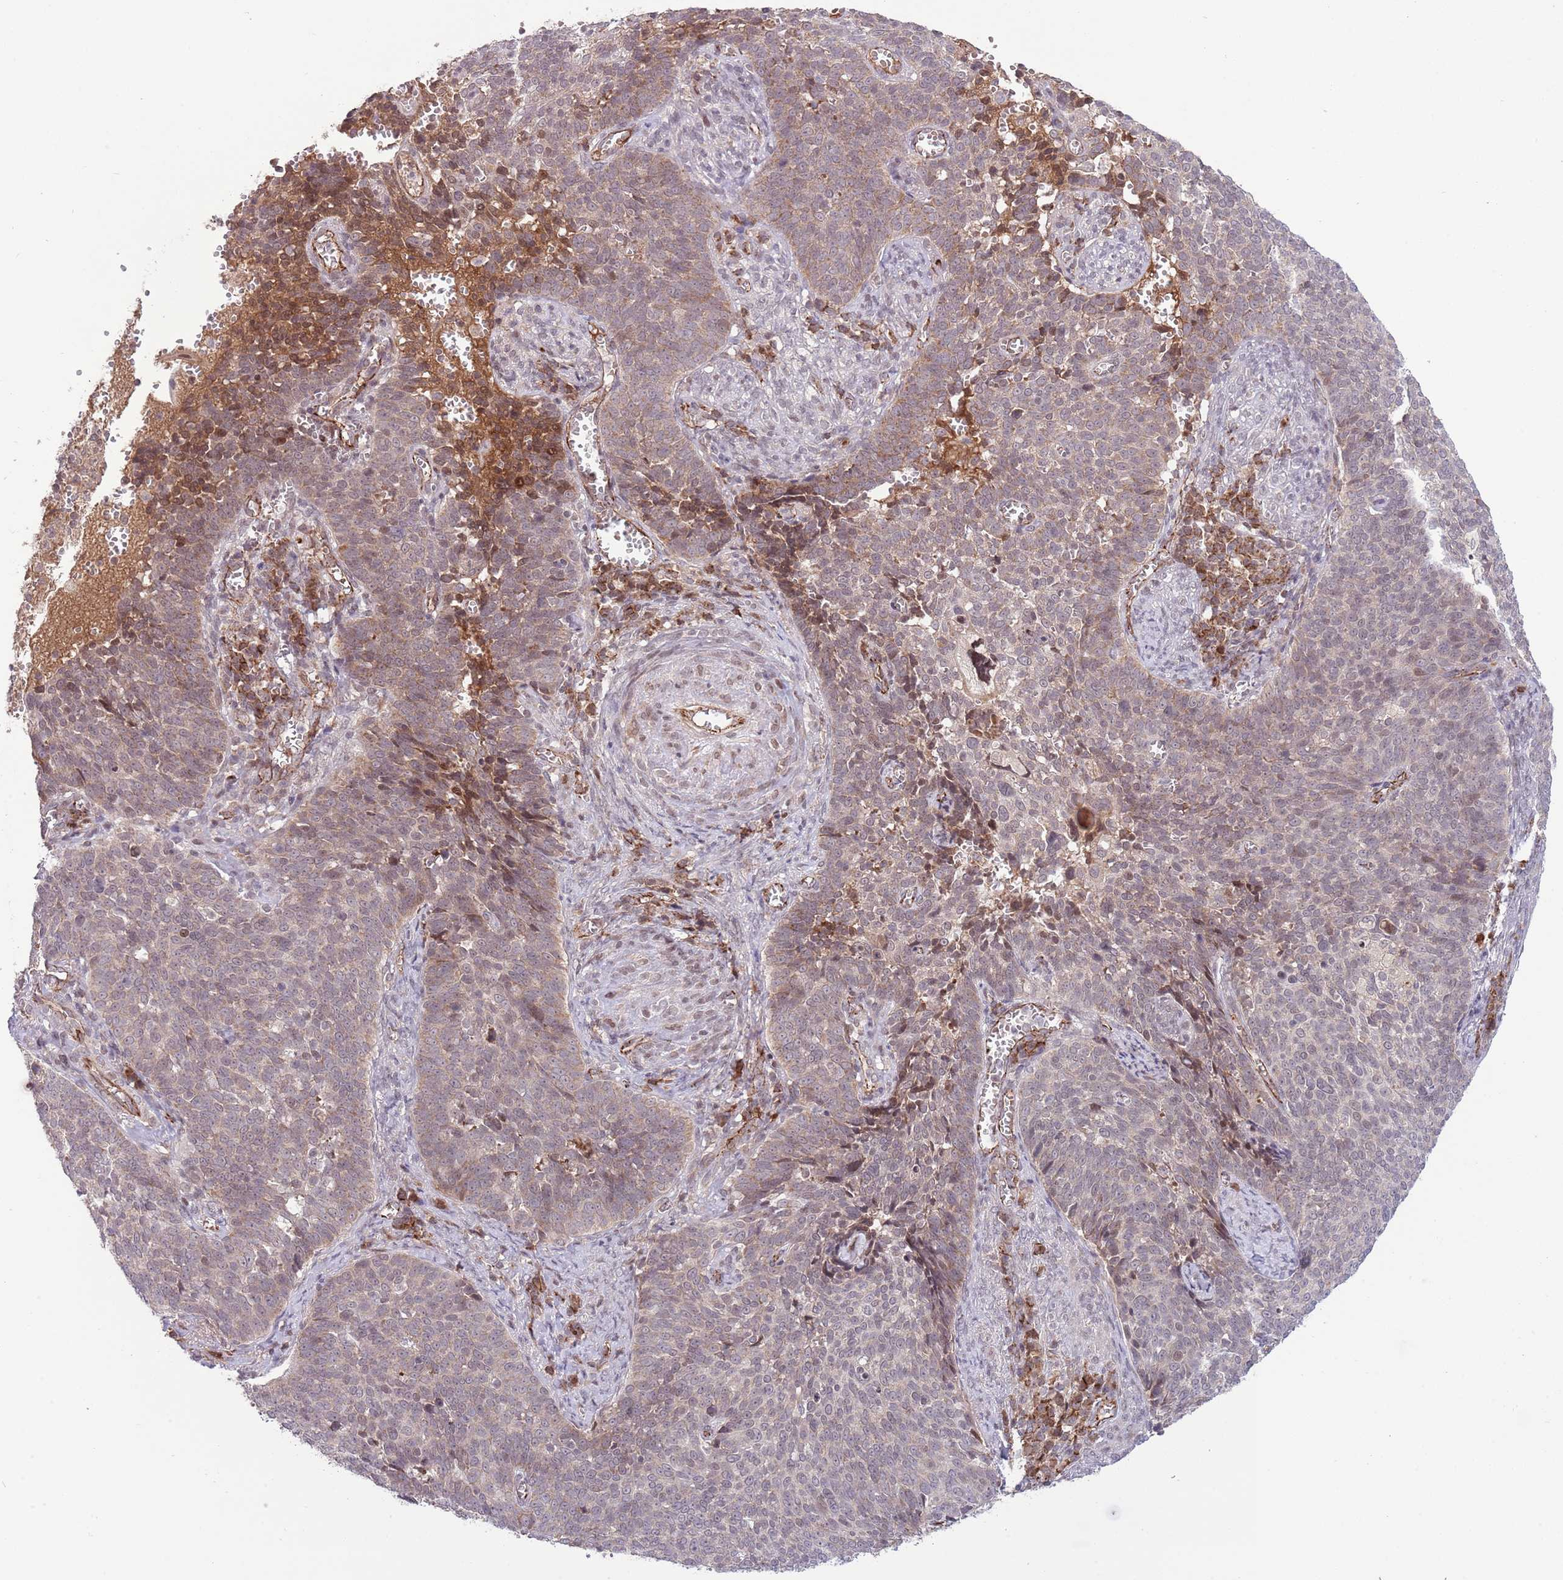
{"staining": {"intensity": "weak", "quantity": "25%-75%", "location": "cytoplasmic/membranous"}, "tissue": "cervical cancer", "cell_type": "Tumor cells", "image_type": "cancer", "snomed": [{"axis": "morphology", "description": "Normal tissue, NOS"}, {"axis": "morphology", "description": "Squamous cell carcinoma, NOS"}, {"axis": "topography", "description": "Cervix"}], "caption": "Immunohistochemical staining of human cervical cancer (squamous cell carcinoma) reveals low levels of weak cytoplasmic/membranous staining in approximately 25%-75% of tumor cells. Immunohistochemistry (ihc) stains the protein in brown and the nuclei are stained blue.", "gene": "DPP10", "patient": {"sex": "female", "age": 39}}